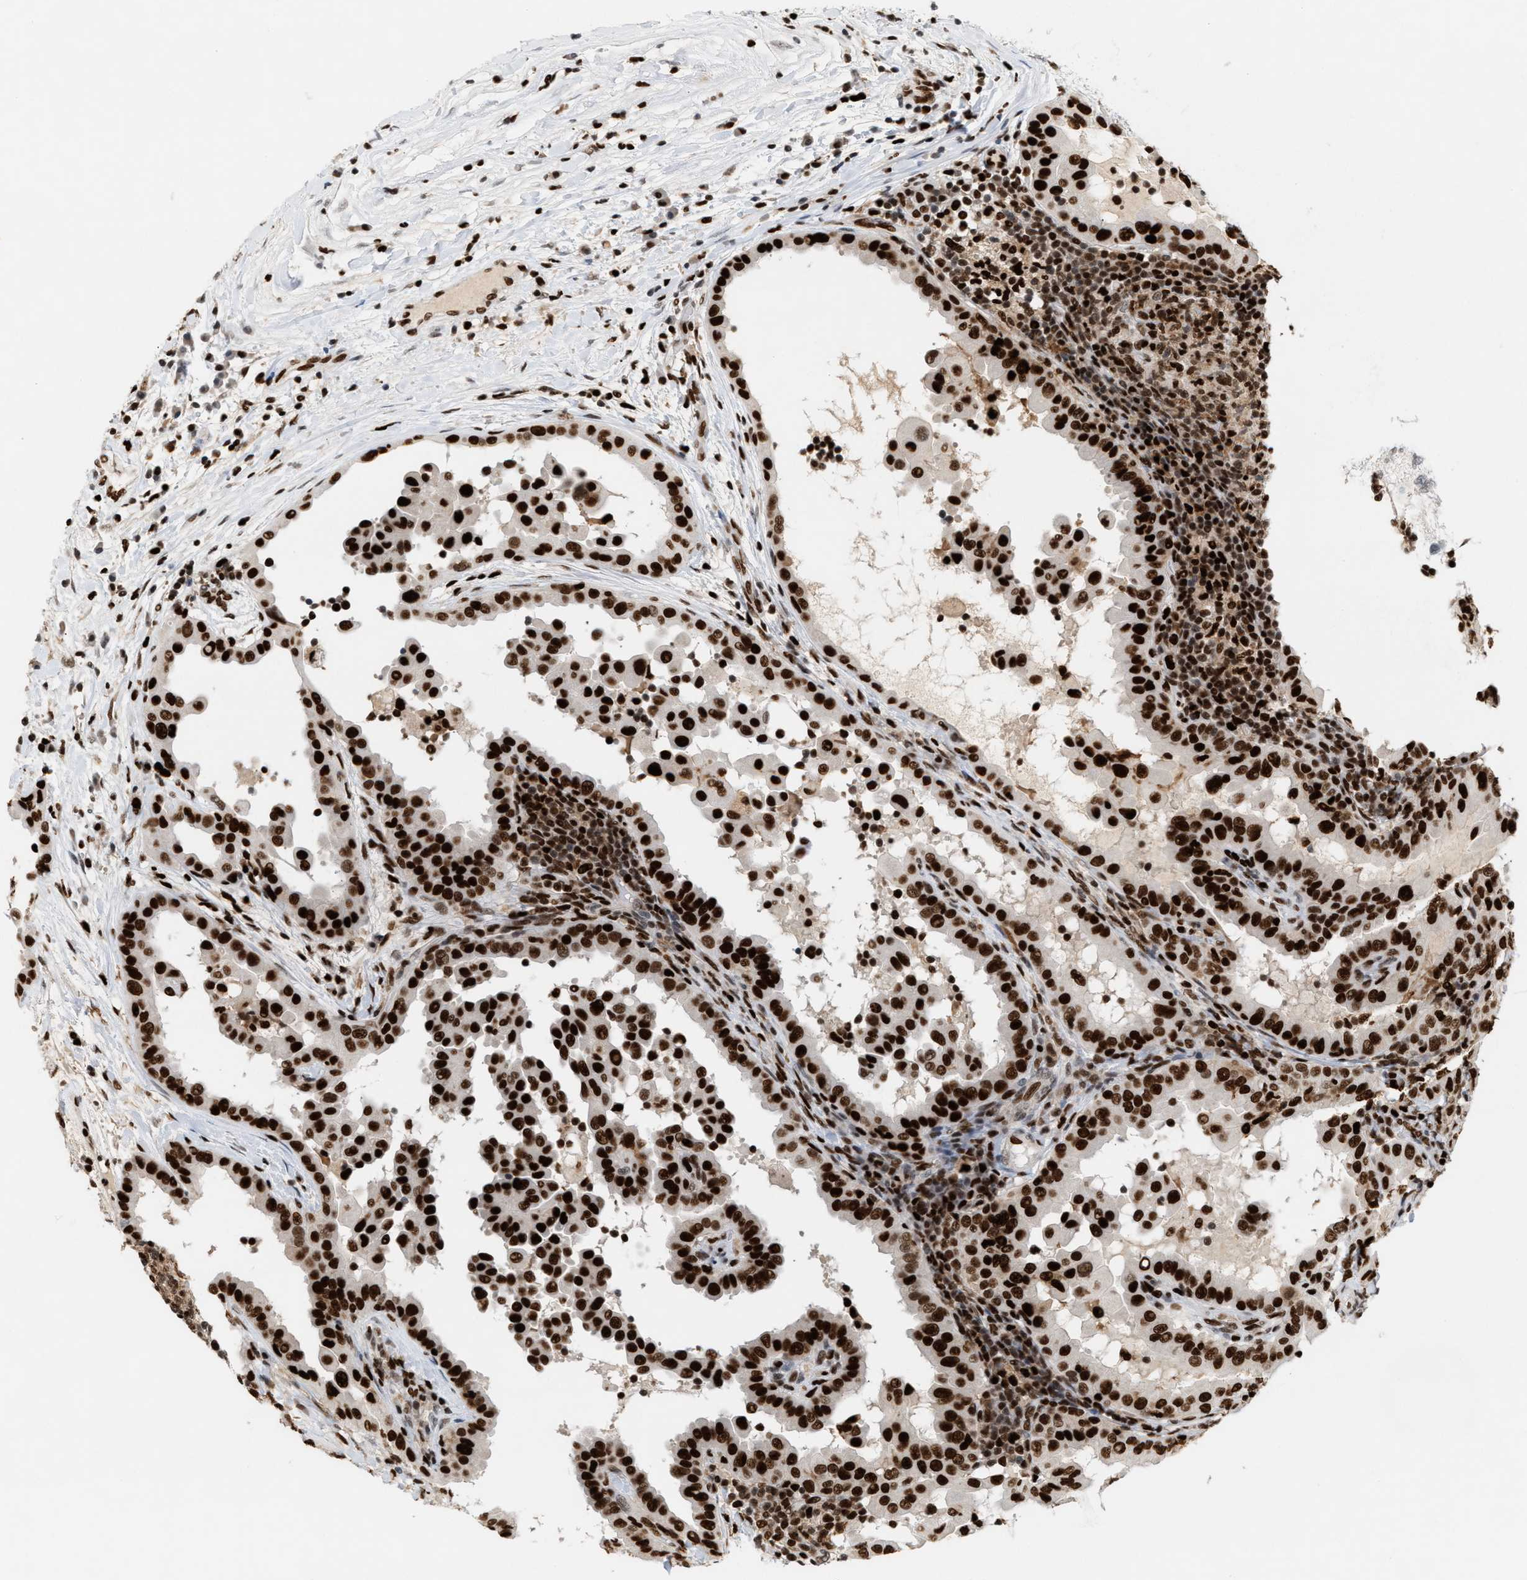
{"staining": {"intensity": "strong", "quantity": ">75%", "location": "nuclear"}, "tissue": "thyroid cancer", "cell_type": "Tumor cells", "image_type": "cancer", "snomed": [{"axis": "morphology", "description": "Papillary adenocarcinoma, NOS"}, {"axis": "topography", "description": "Thyroid gland"}], "caption": "High-power microscopy captured an immunohistochemistry (IHC) photomicrograph of papillary adenocarcinoma (thyroid), revealing strong nuclear staining in approximately >75% of tumor cells.", "gene": "RNASEK-C17orf49", "patient": {"sex": "male", "age": 33}}